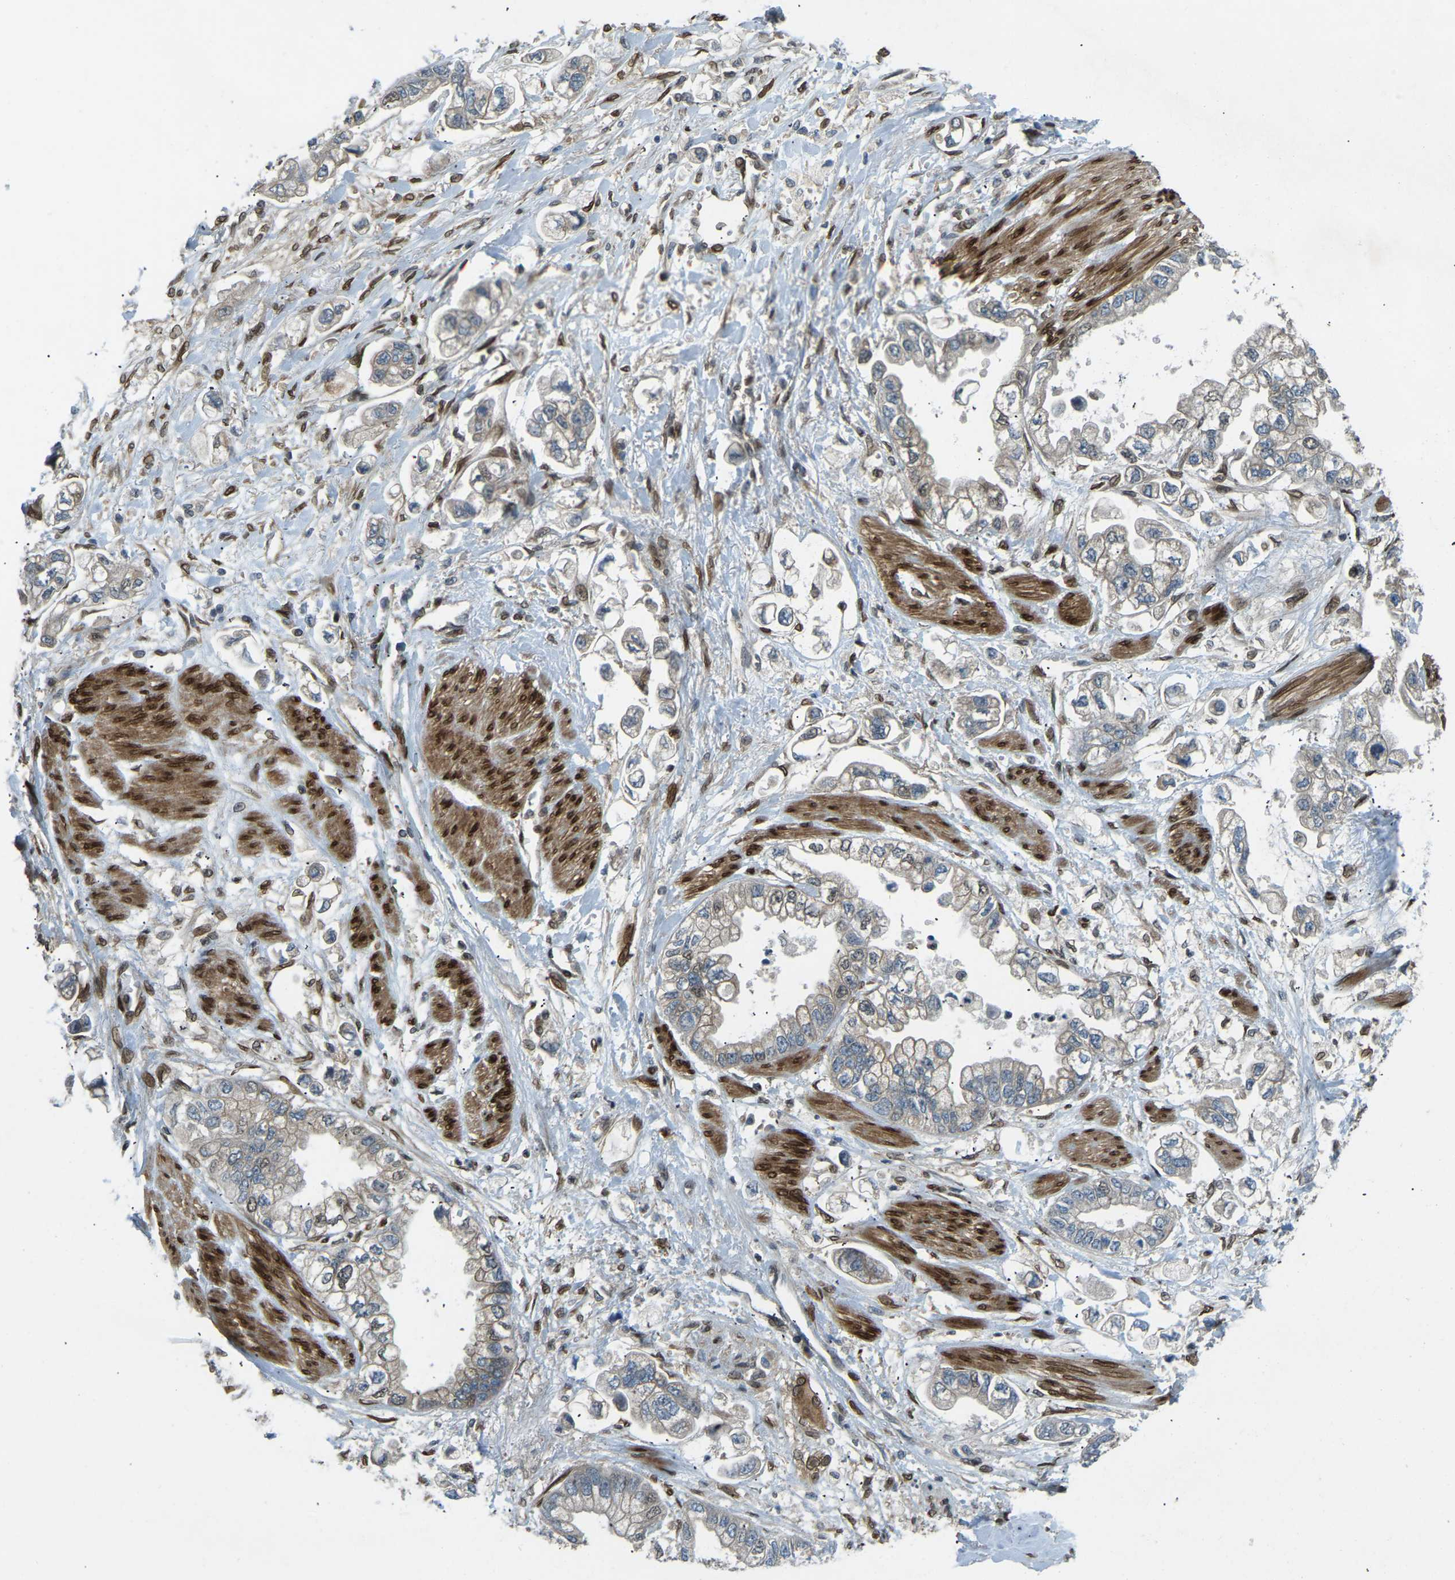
{"staining": {"intensity": "negative", "quantity": "none", "location": "none"}, "tissue": "stomach cancer", "cell_type": "Tumor cells", "image_type": "cancer", "snomed": [{"axis": "morphology", "description": "Normal tissue, NOS"}, {"axis": "morphology", "description": "Adenocarcinoma, NOS"}, {"axis": "topography", "description": "Stomach"}], "caption": "Tumor cells show no significant positivity in stomach cancer. The staining is performed using DAB brown chromogen with nuclei counter-stained in using hematoxylin.", "gene": "SYNE1", "patient": {"sex": "male", "age": 62}}